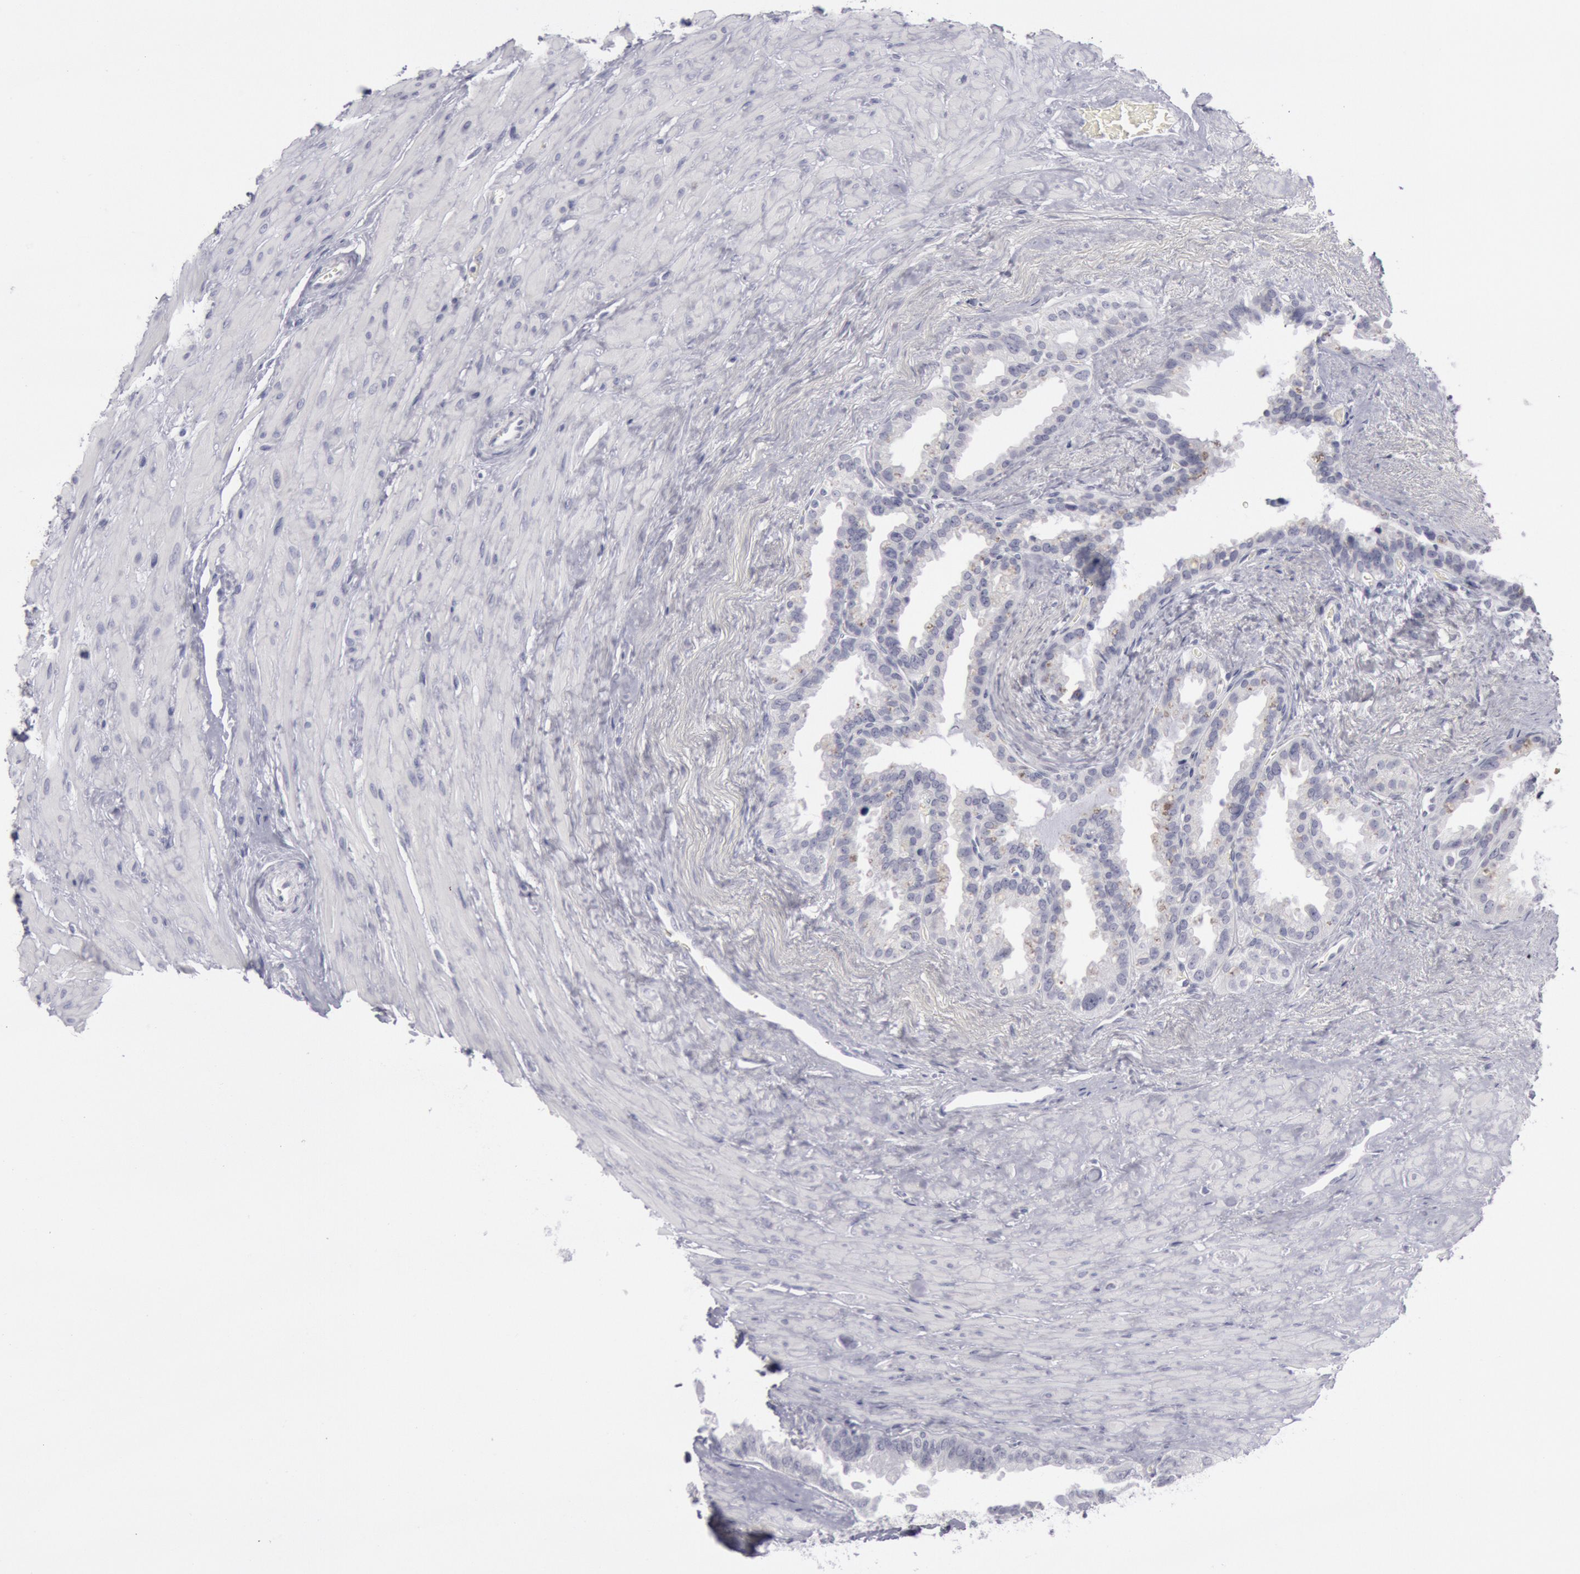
{"staining": {"intensity": "negative", "quantity": "none", "location": "none"}, "tissue": "seminal vesicle", "cell_type": "Glandular cells", "image_type": "normal", "snomed": [{"axis": "morphology", "description": "Normal tissue, NOS"}, {"axis": "topography", "description": "Prostate"}, {"axis": "topography", "description": "Seminal veicle"}], "caption": "Glandular cells are negative for protein expression in unremarkable human seminal vesicle. (IHC, brightfield microscopy, high magnification).", "gene": "KRT16", "patient": {"sex": "male", "age": 63}}